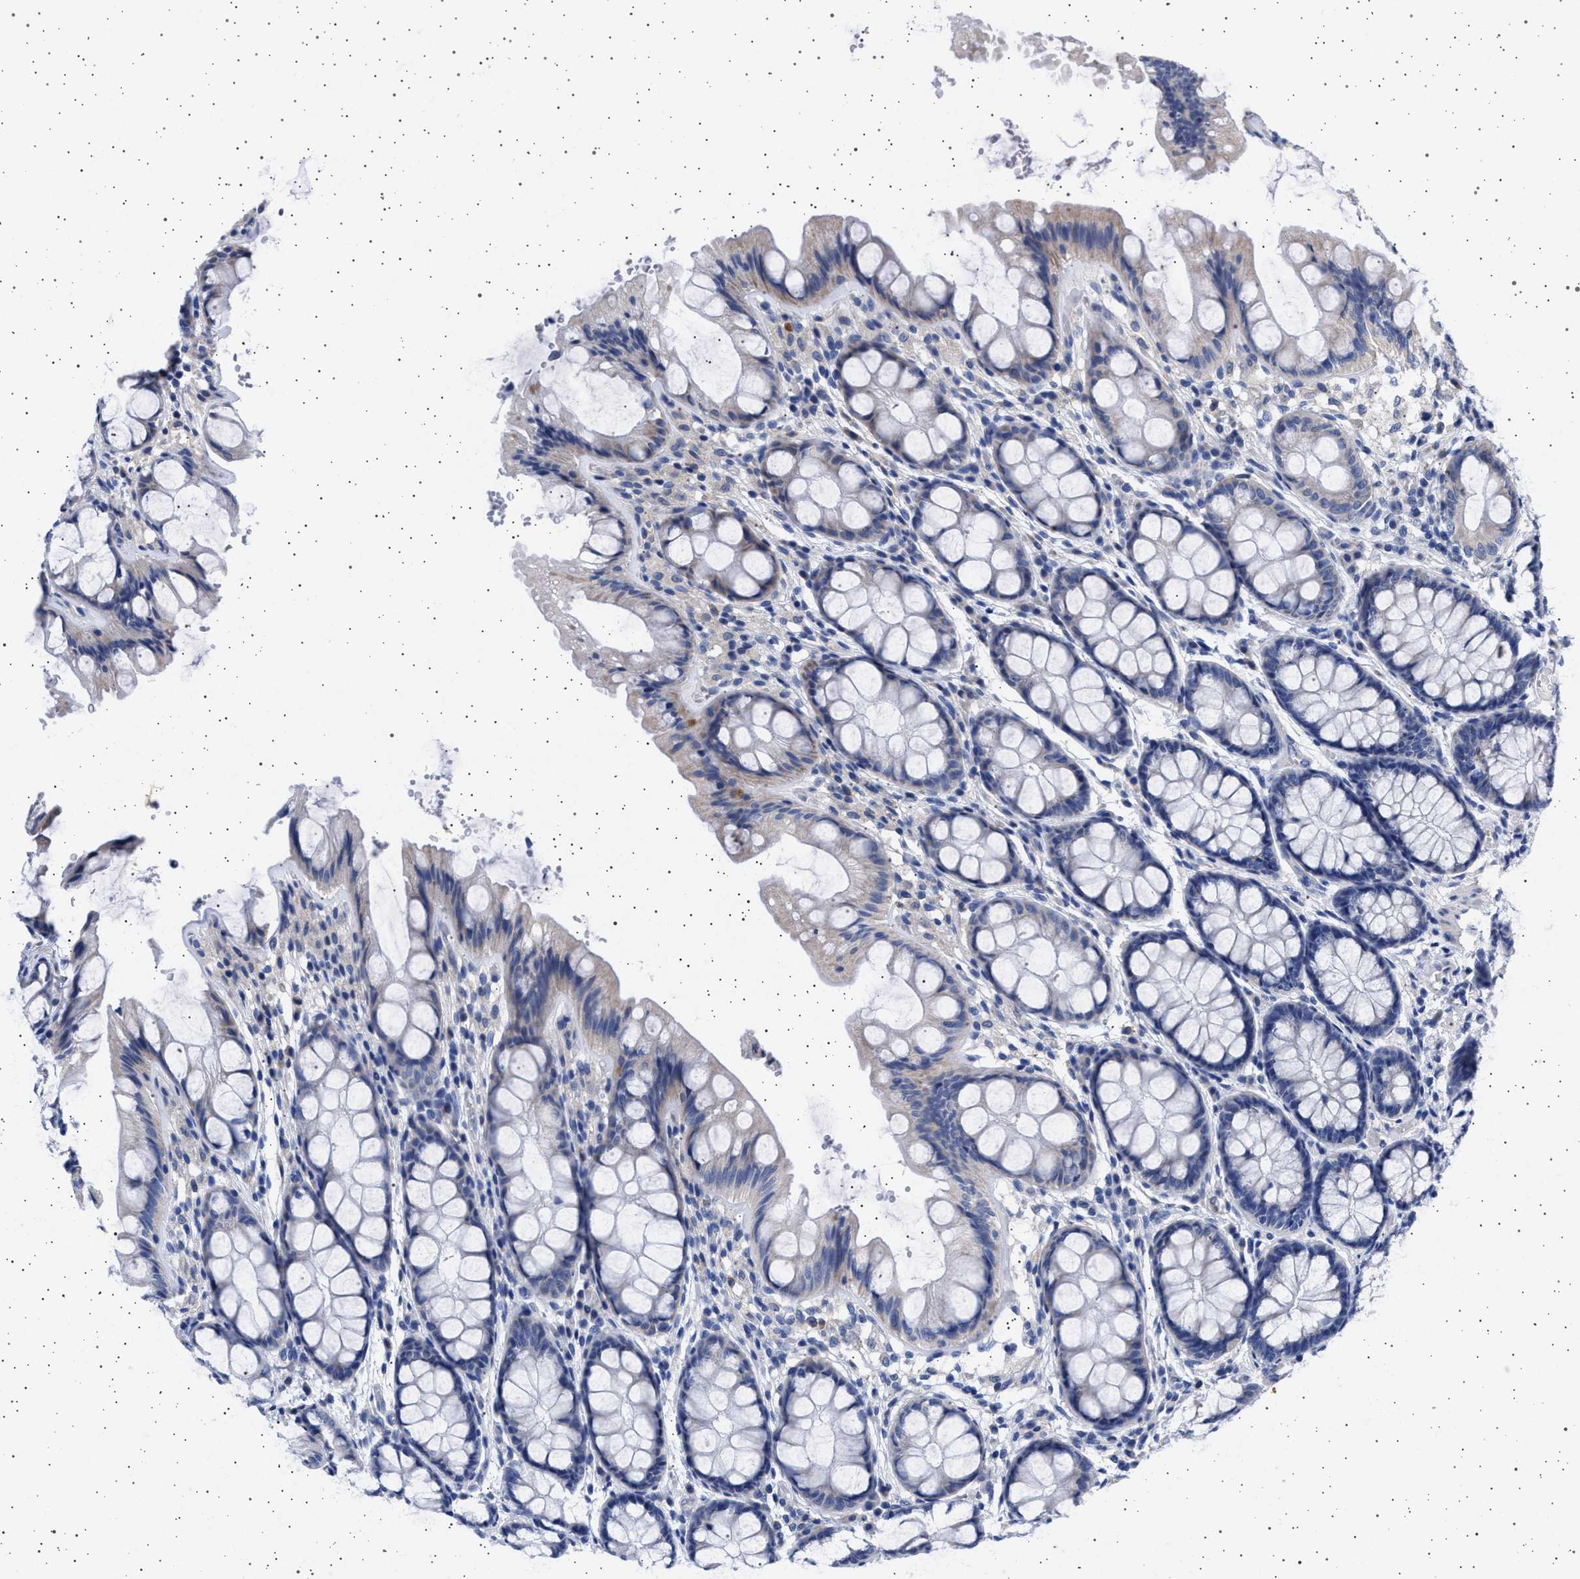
{"staining": {"intensity": "negative", "quantity": "none", "location": "none"}, "tissue": "colon", "cell_type": "Endothelial cells", "image_type": "normal", "snomed": [{"axis": "morphology", "description": "Normal tissue, NOS"}, {"axis": "topography", "description": "Colon"}], "caption": "Colon was stained to show a protein in brown. There is no significant positivity in endothelial cells. The staining is performed using DAB brown chromogen with nuclei counter-stained in using hematoxylin.", "gene": "TRMT10B", "patient": {"sex": "male", "age": 47}}